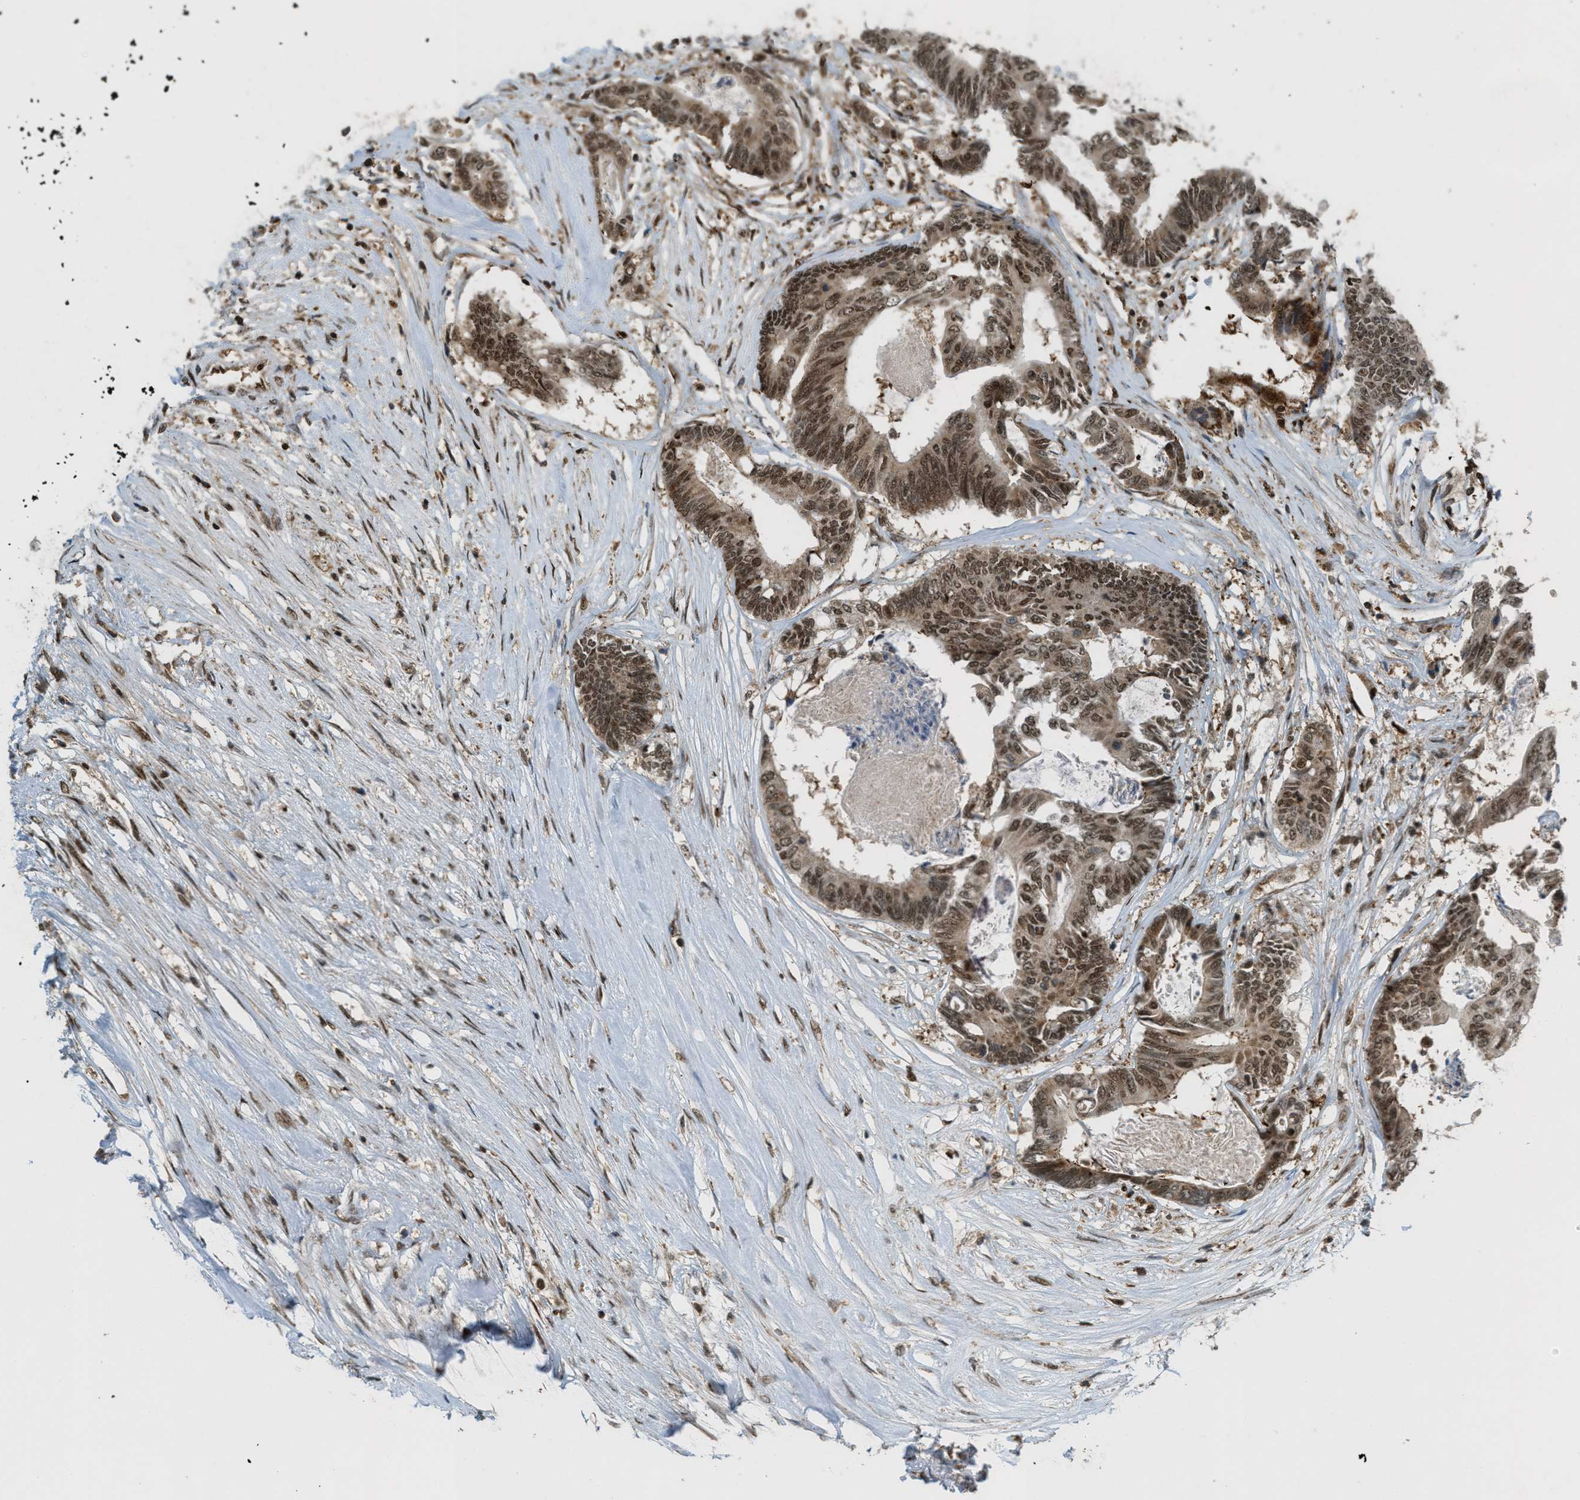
{"staining": {"intensity": "moderate", "quantity": ">75%", "location": "cytoplasmic/membranous,nuclear"}, "tissue": "colorectal cancer", "cell_type": "Tumor cells", "image_type": "cancer", "snomed": [{"axis": "morphology", "description": "Adenocarcinoma, NOS"}, {"axis": "topography", "description": "Rectum"}], "caption": "Tumor cells exhibit medium levels of moderate cytoplasmic/membranous and nuclear staining in about >75% of cells in colorectal adenocarcinoma.", "gene": "TLK1", "patient": {"sex": "male", "age": 63}}